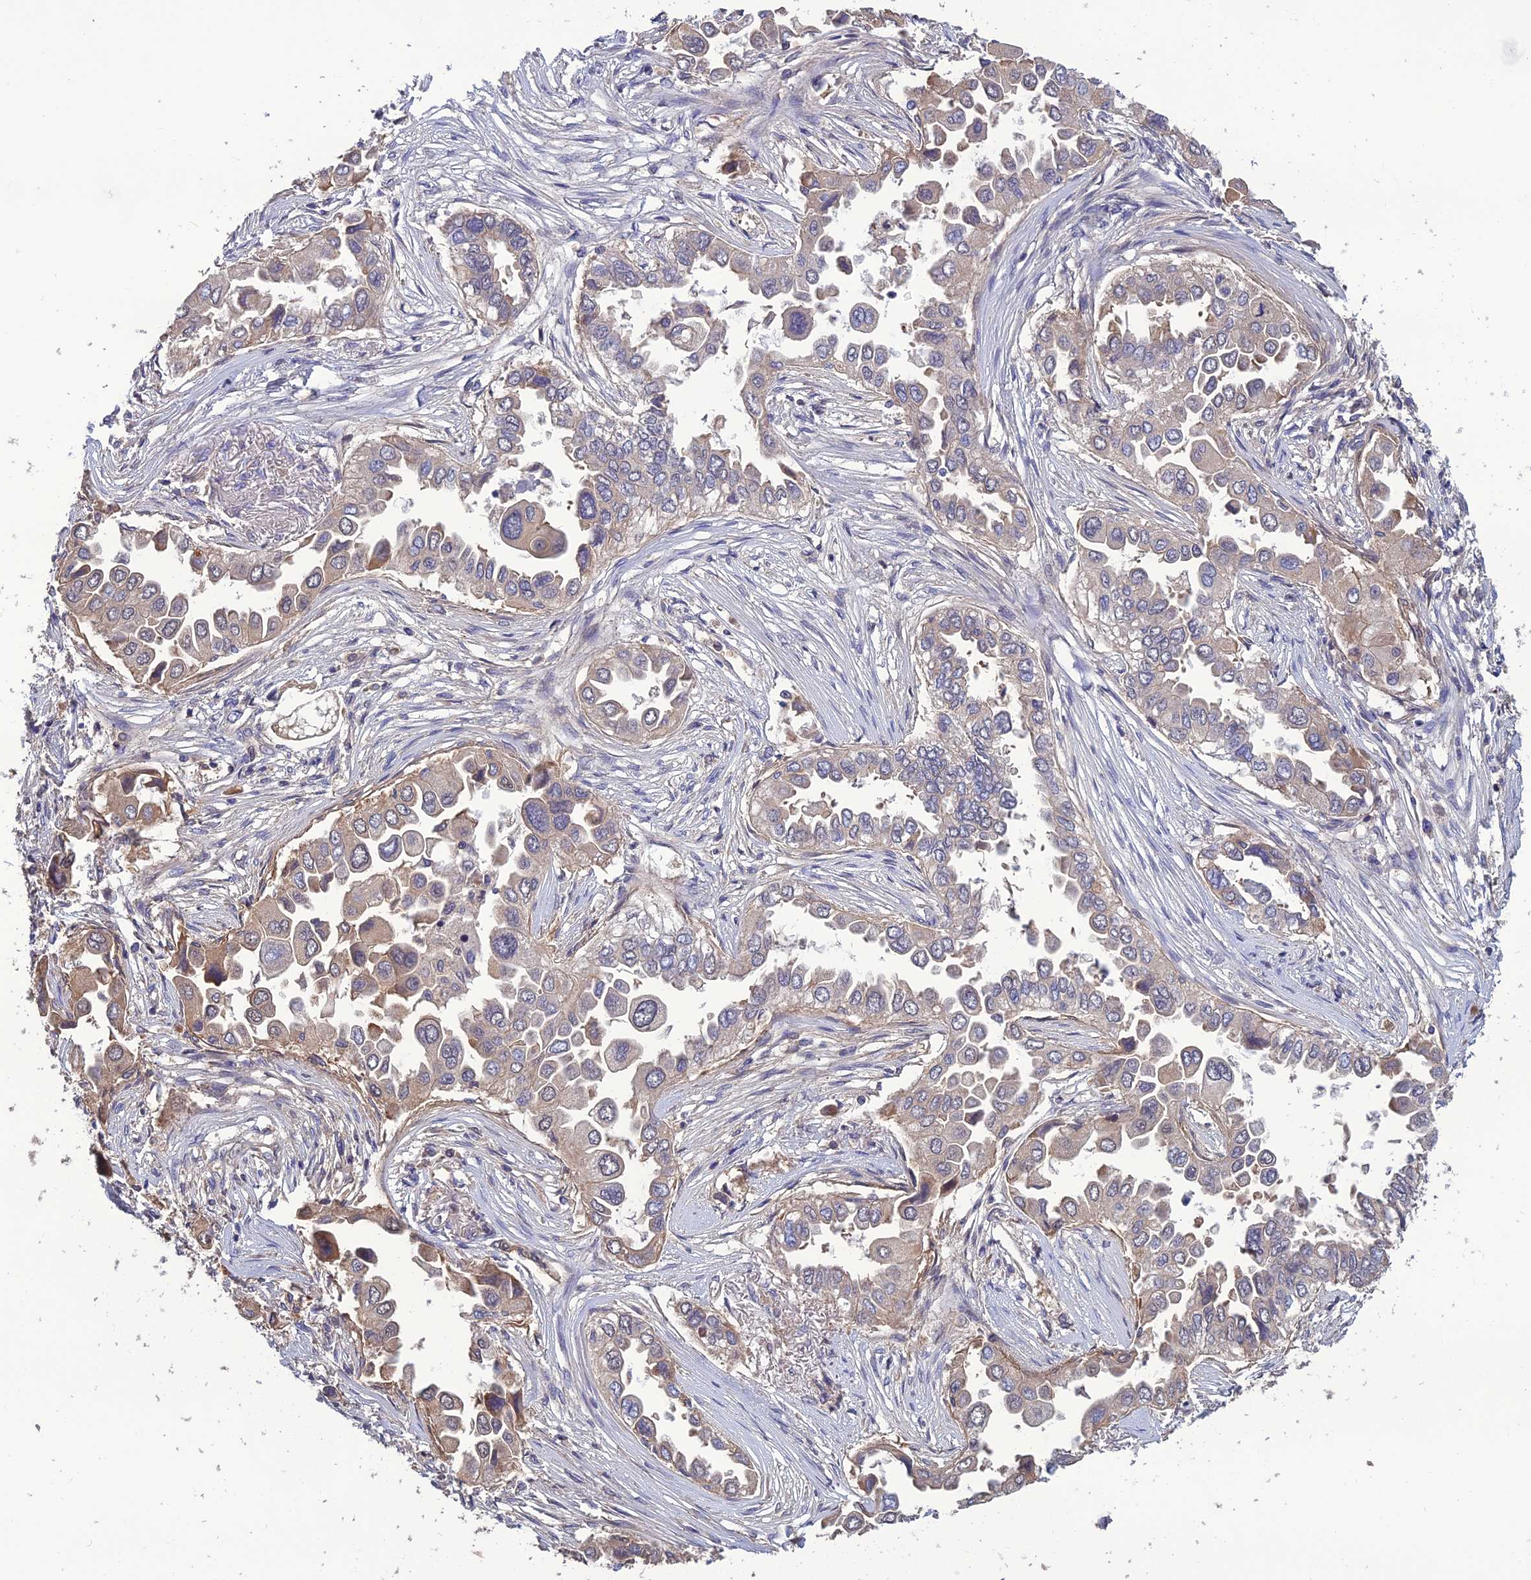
{"staining": {"intensity": "negative", "quantity": "none", "location": "none"}, "tissue": "lung cancer", "cell_type": "Tumor cells", "image_type": "cancer", "snomed": [{"axis": "morphology", "description": "Adenocarcinoma, NOS"}, {"axis": "topography", "description": "Lung"}], "caption": "This is an immunohistochemistry (IHC) micrograph of human lung cancer. There is no staining in tumor cells.", "gene": "GALR2", "patient": {"sex": "female", "age": 76}}